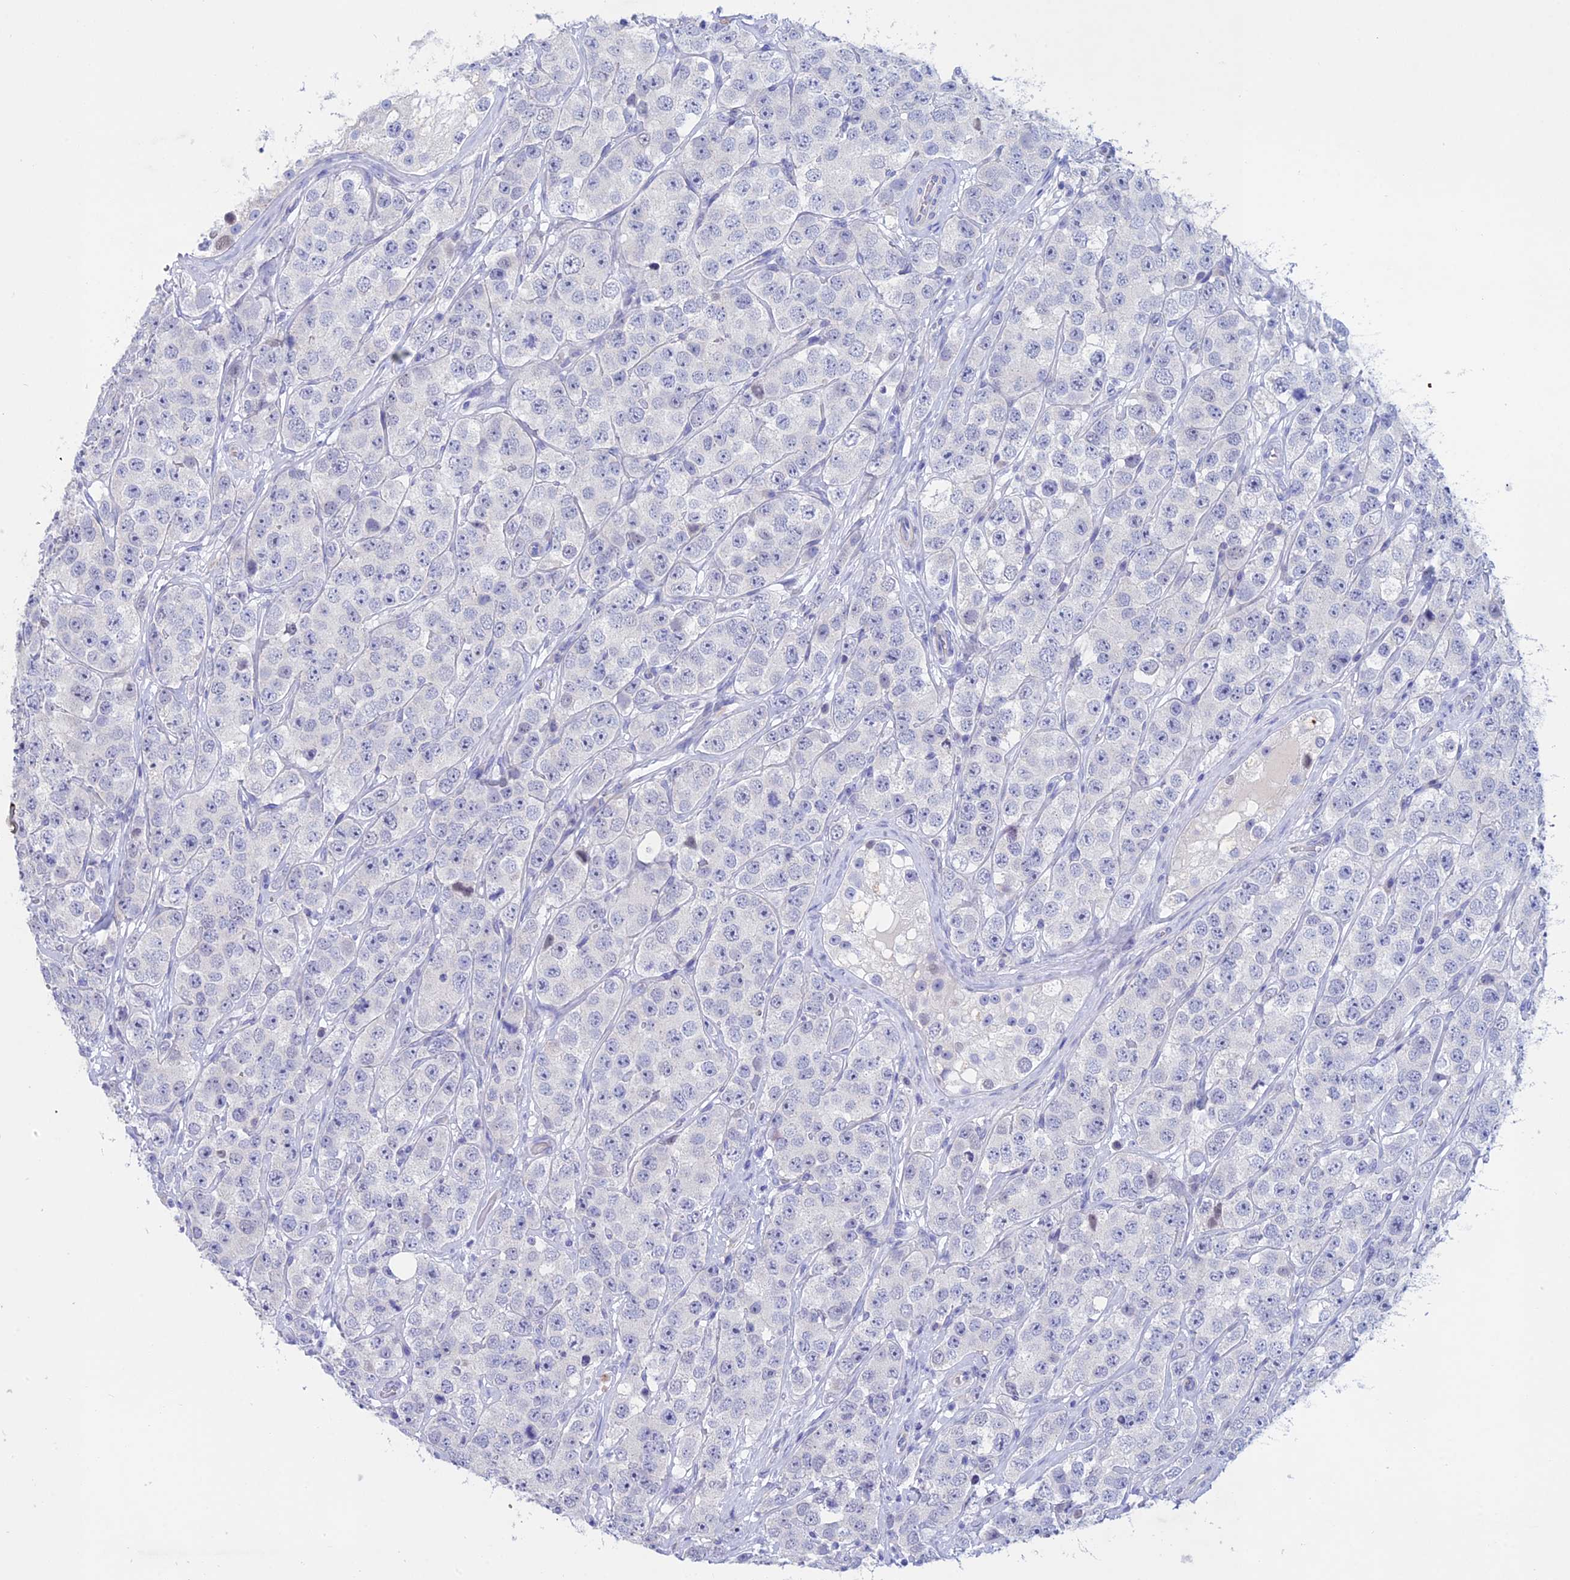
{"staining": {"intensity": "negative", "quantity": "none", "location": "none"}, "tissue": "testis cancer", "cell_type": "Tumor cells", "image_type": "cancer", "snomed": [{"axis": "morphology", "description": "Seminoma, NOS"}, {"axis": "topography", "description": "Testis"}], "caption": "Photomicrograph shows no protein staining in tumor cells of testis cancer (seminoma) tissue.", "gene": "BTBD19", "patient": {"sex": "male", "age": 28}}